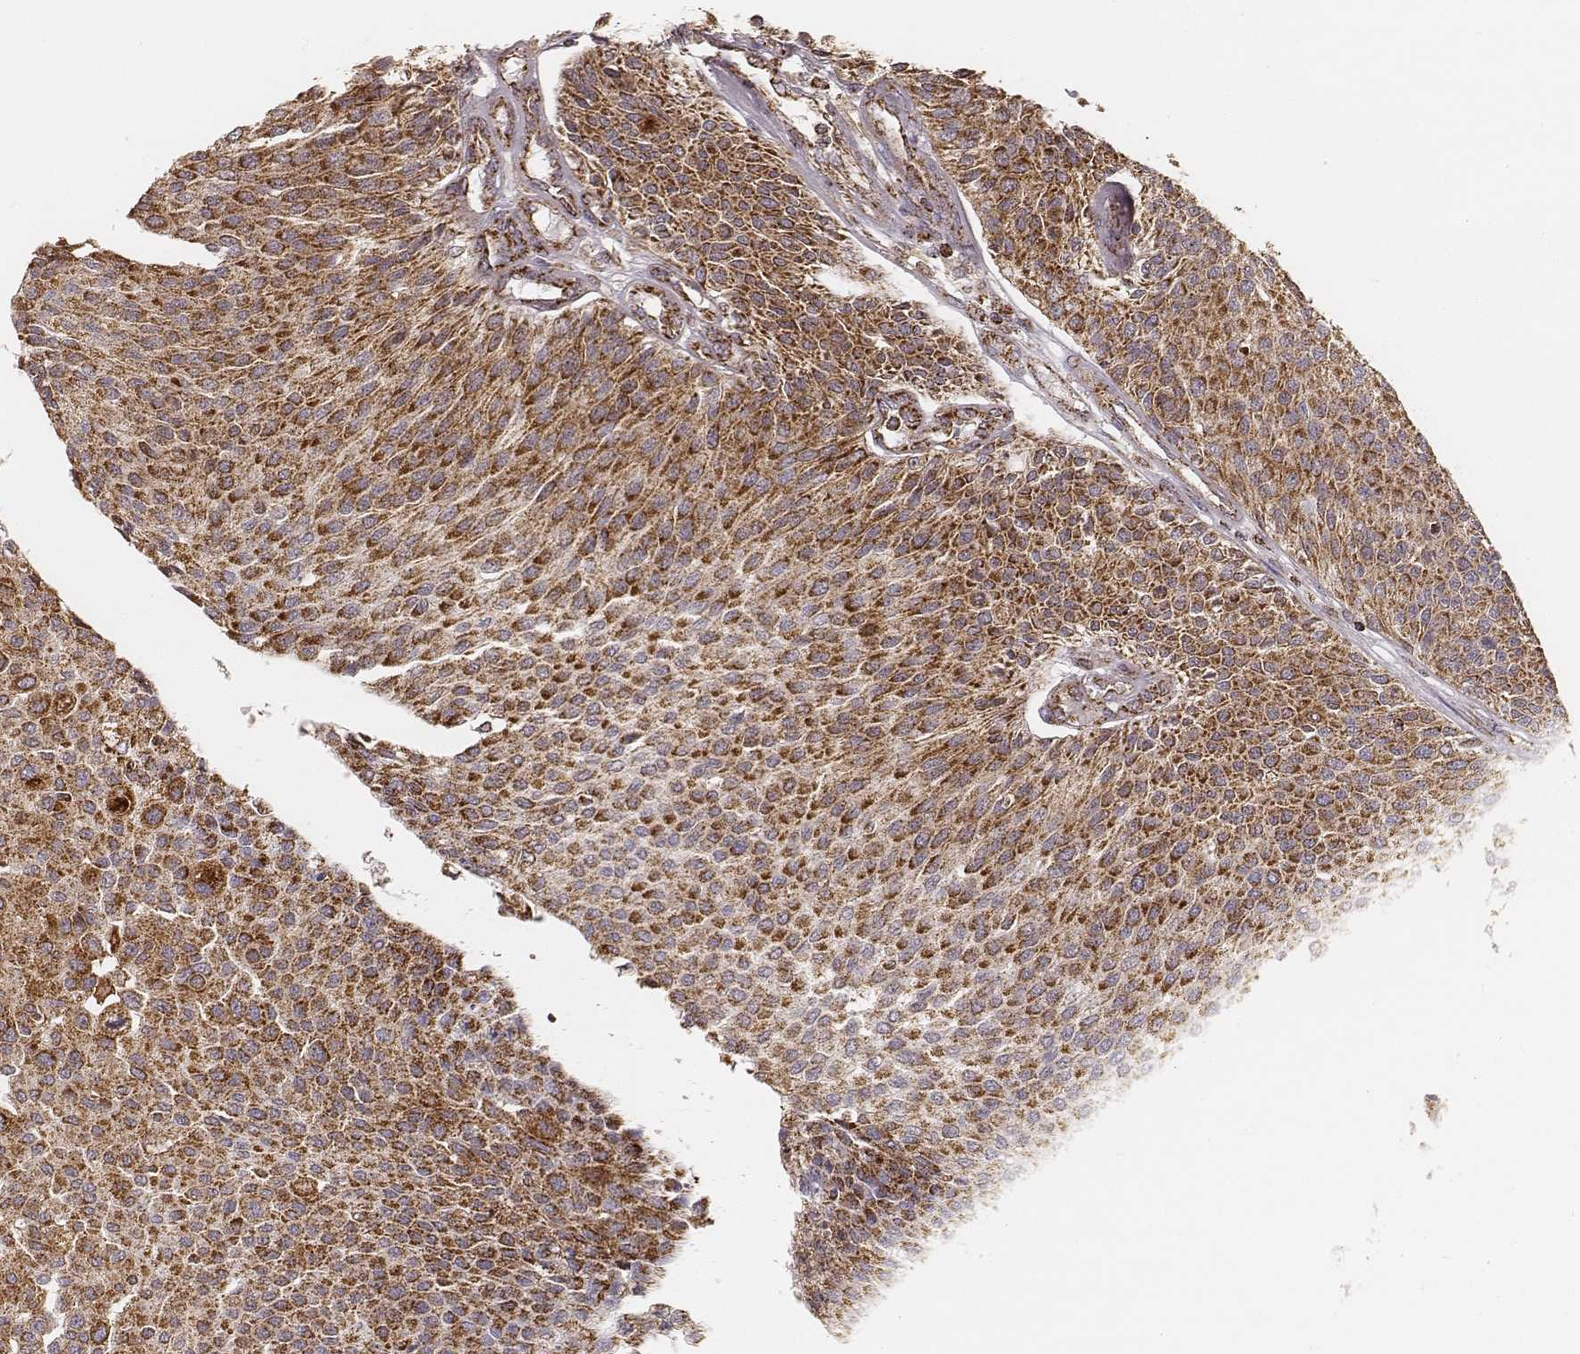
{"staining": {"intensity": "strong", "quantity": ">75%", "location": "cytoplasmic/membranous"}, "tissue": "urothelial cancer", "cell_type": "Tumor cells", "image_type": "cancer", "snomed": [{"axis": "morphology", "description": "Urothelial carcinoma, NOS"}, {"axis": "topography", "description": "Urinary bladder"}], "caption": "Transitional cell carcinoma tissue demonstrates strong cytoplasmic/membranous staining in about >75% of tumor cells, visualized by immunohistochemistry.", "gene": "CS", "patient": {"sex": "male", "age": 55}}